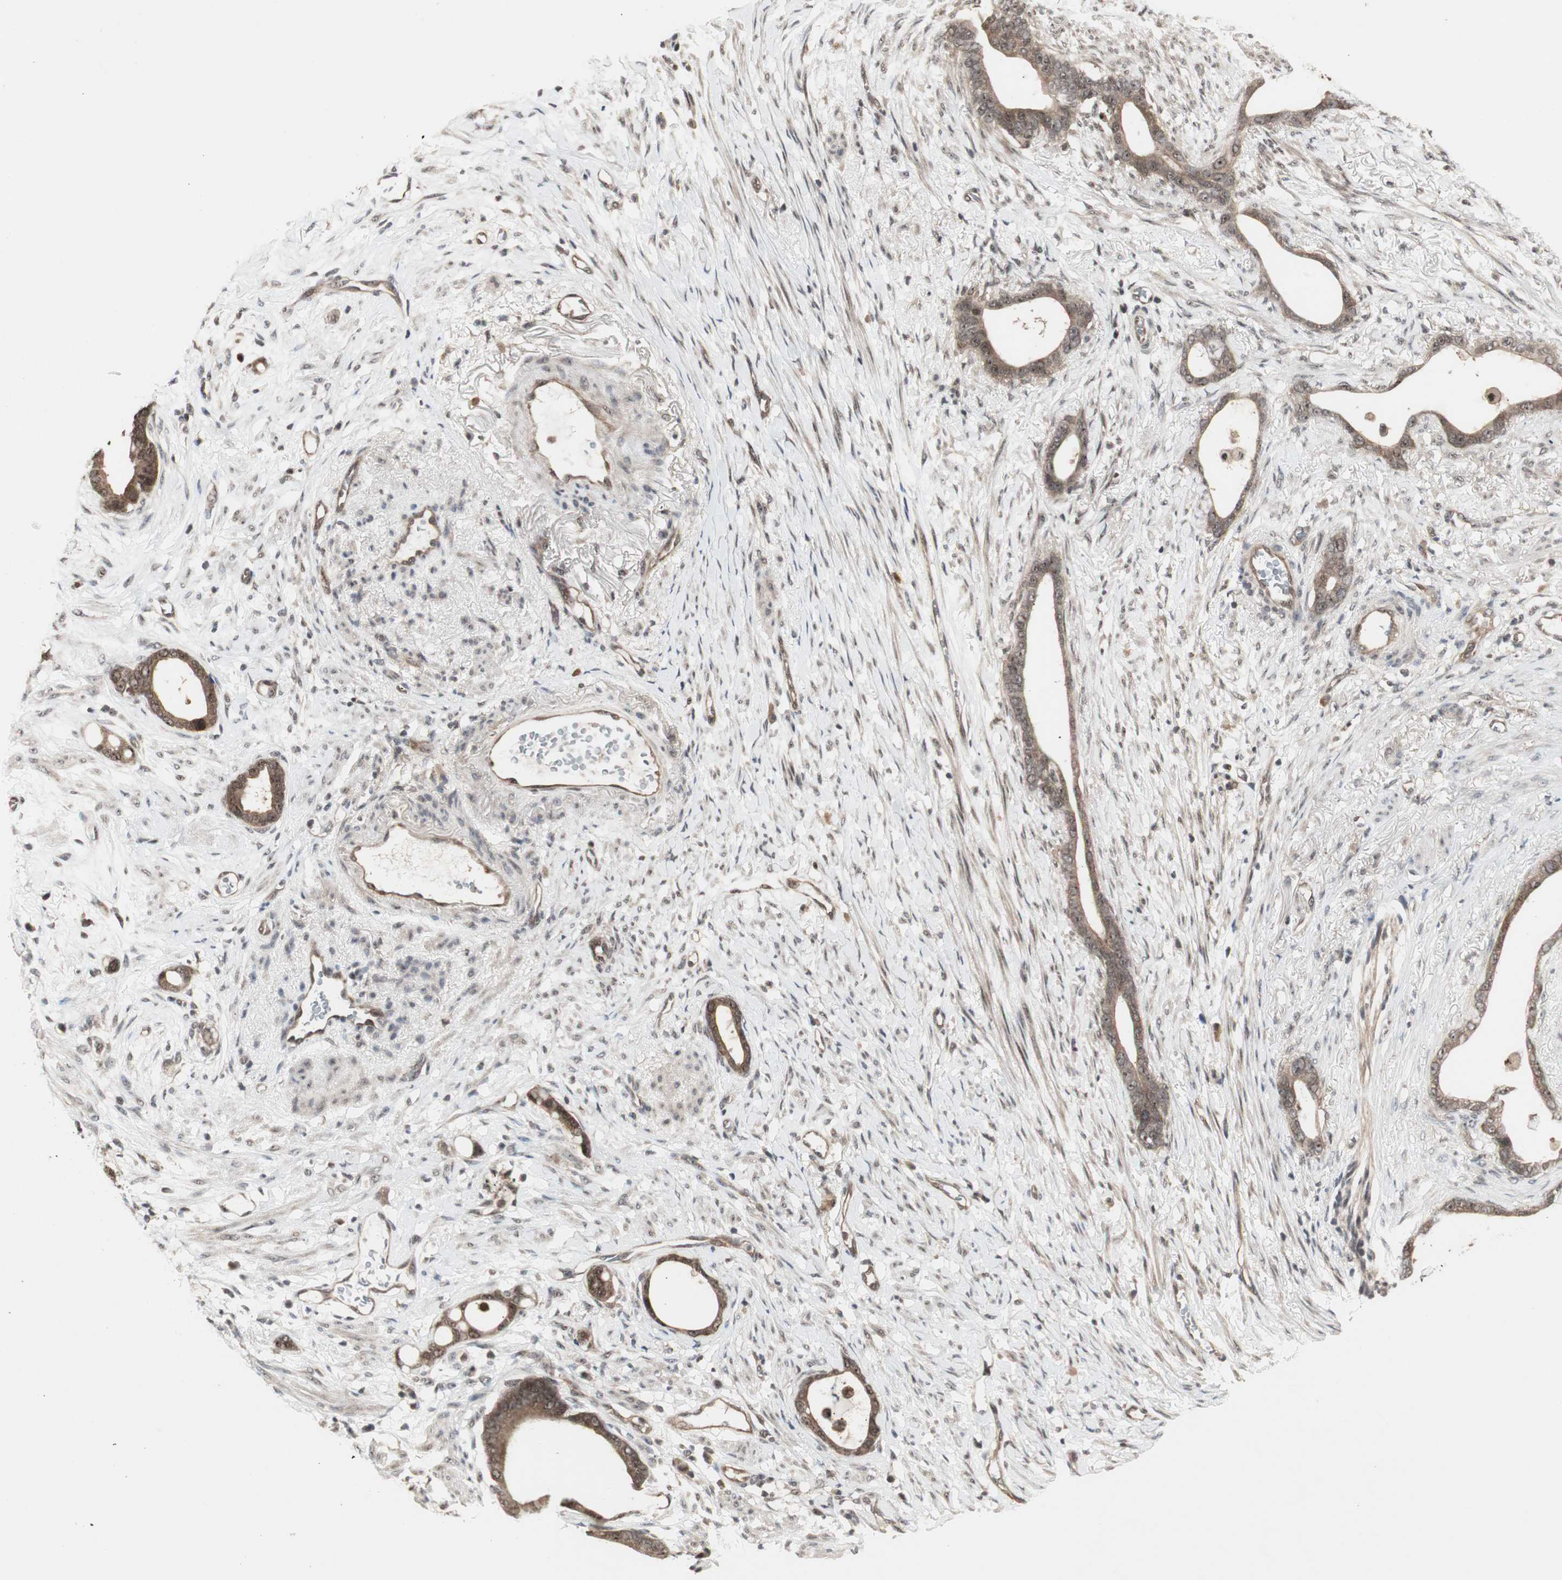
{"staining": {"intensity": "moderate", "quantity": ">75%", "location": "cytoplasmic/membranous,nuclear"}, "tissue": "stomach cancer", "cell_type": "Tumor cells", "image_type": "cancer", "snomed": [{"axis": "morphology", "description": "Adenocarcinoma, NOS"}, {"axis": "topography", "description": "Stomach"}], "caption": "High-magnification brightfield microscopy of stomach adenocarcinoma stained with DAB (brown) and counterstained with hematoxylin (blue). tumor cells exhibit moderate cytoplasmic/membranous and nuclear expression is appreciated in about>75% of cells. The staining is performed using DAB brown chromogen to label protein expression. The nuclei are counter-stained blue using hematoxylin.", "gene": "CSNK2B", "patient": {"sex": "female", "age": 75}}